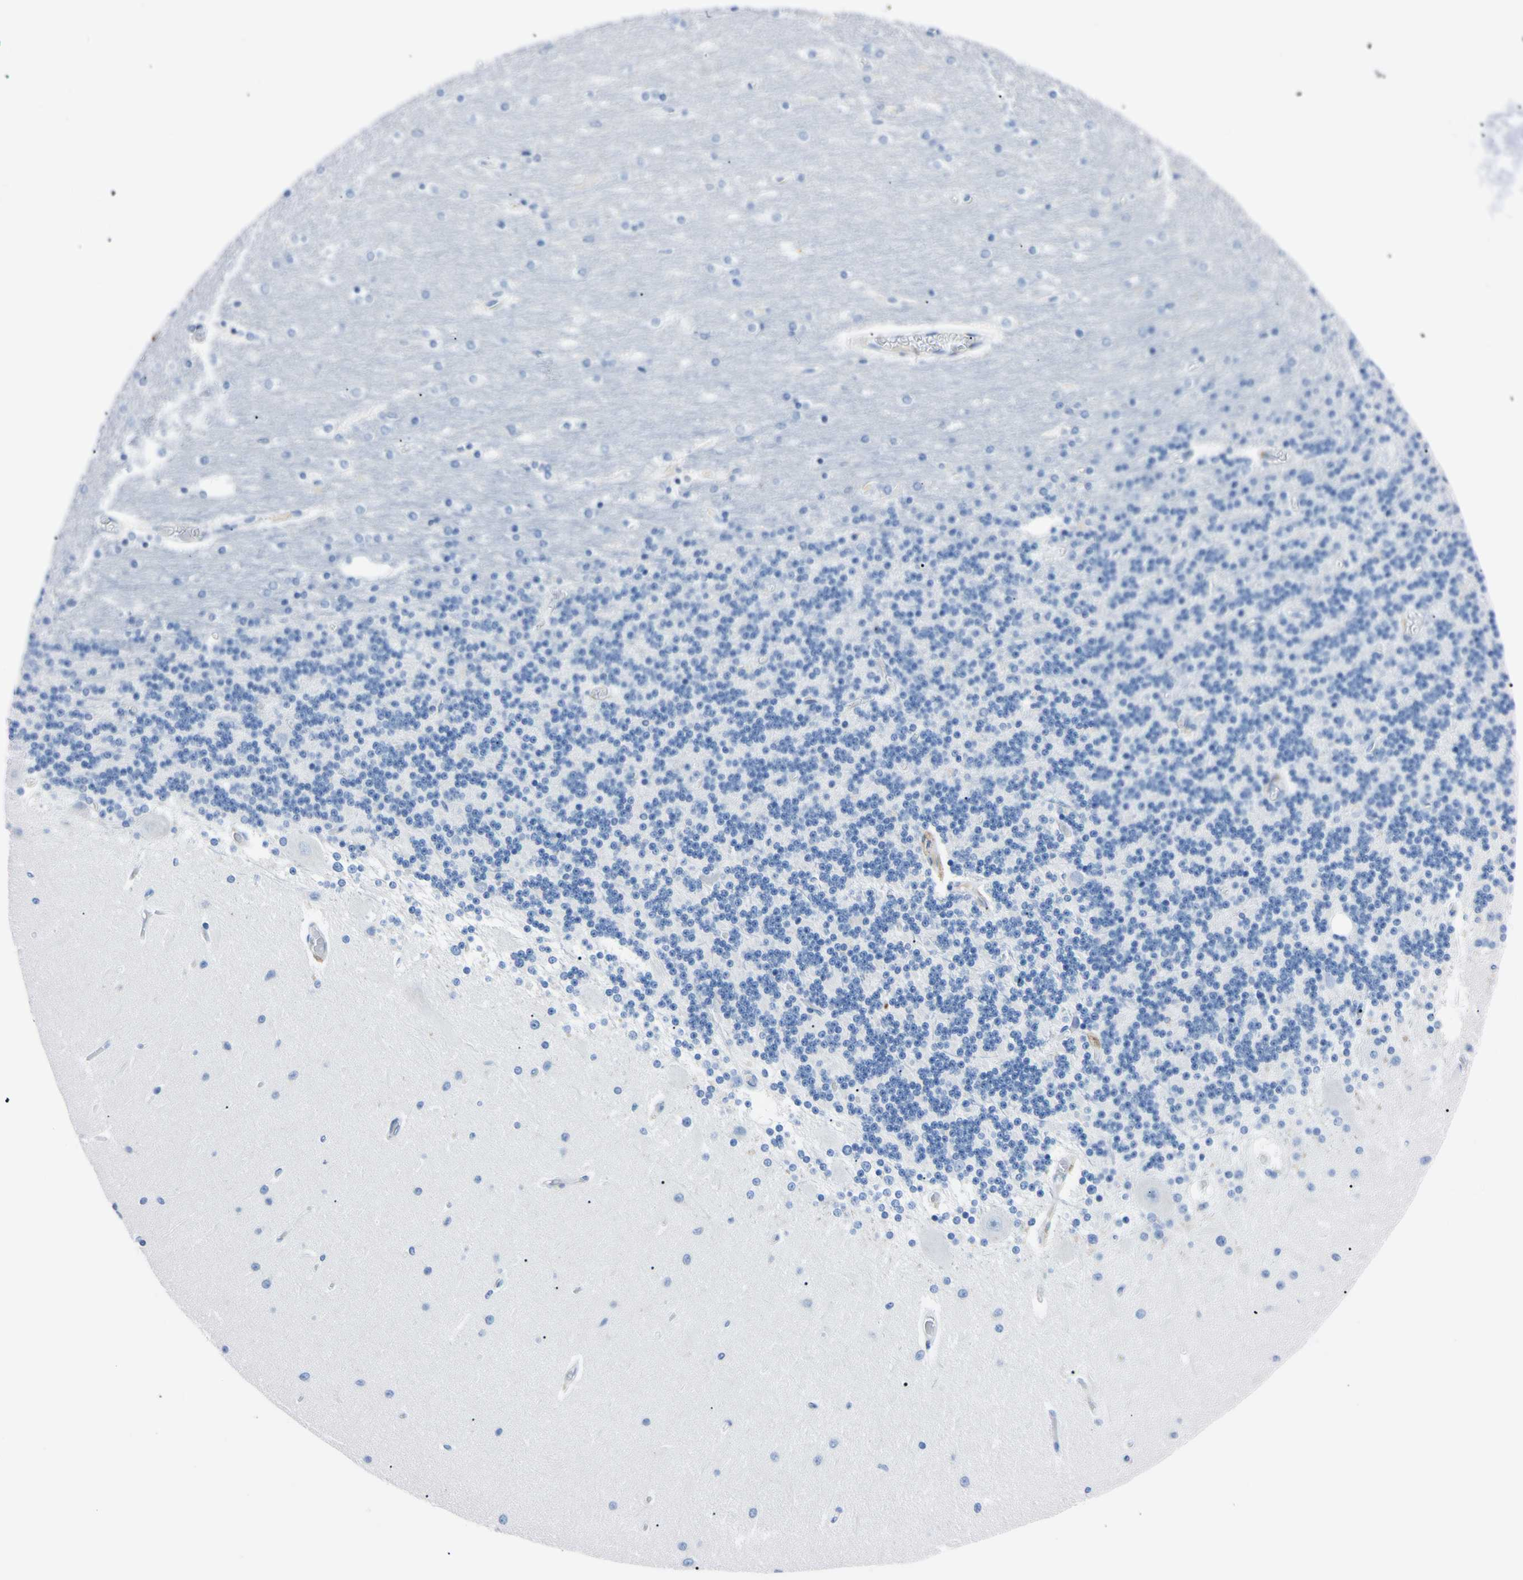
{"staining": {"intensity": "negative", "quantity": "none", "location": "none"}, "tissue": "cerebellum", "cell_type": "Cells in granular layer", "image_type": "normal", "snomed": [{"axis": "morphology", "description": "Normal tissue, NOS"}, {"axis": "topography", "description": "Cerebellum"}], "caption": "Immunohistochemistry micrograph of normal human cerebellum stained for a protein (brown), which shows no positivity in cells in granular layer.", "gene": "NCF4", "patient": {"sex": "female", "age": 54}}